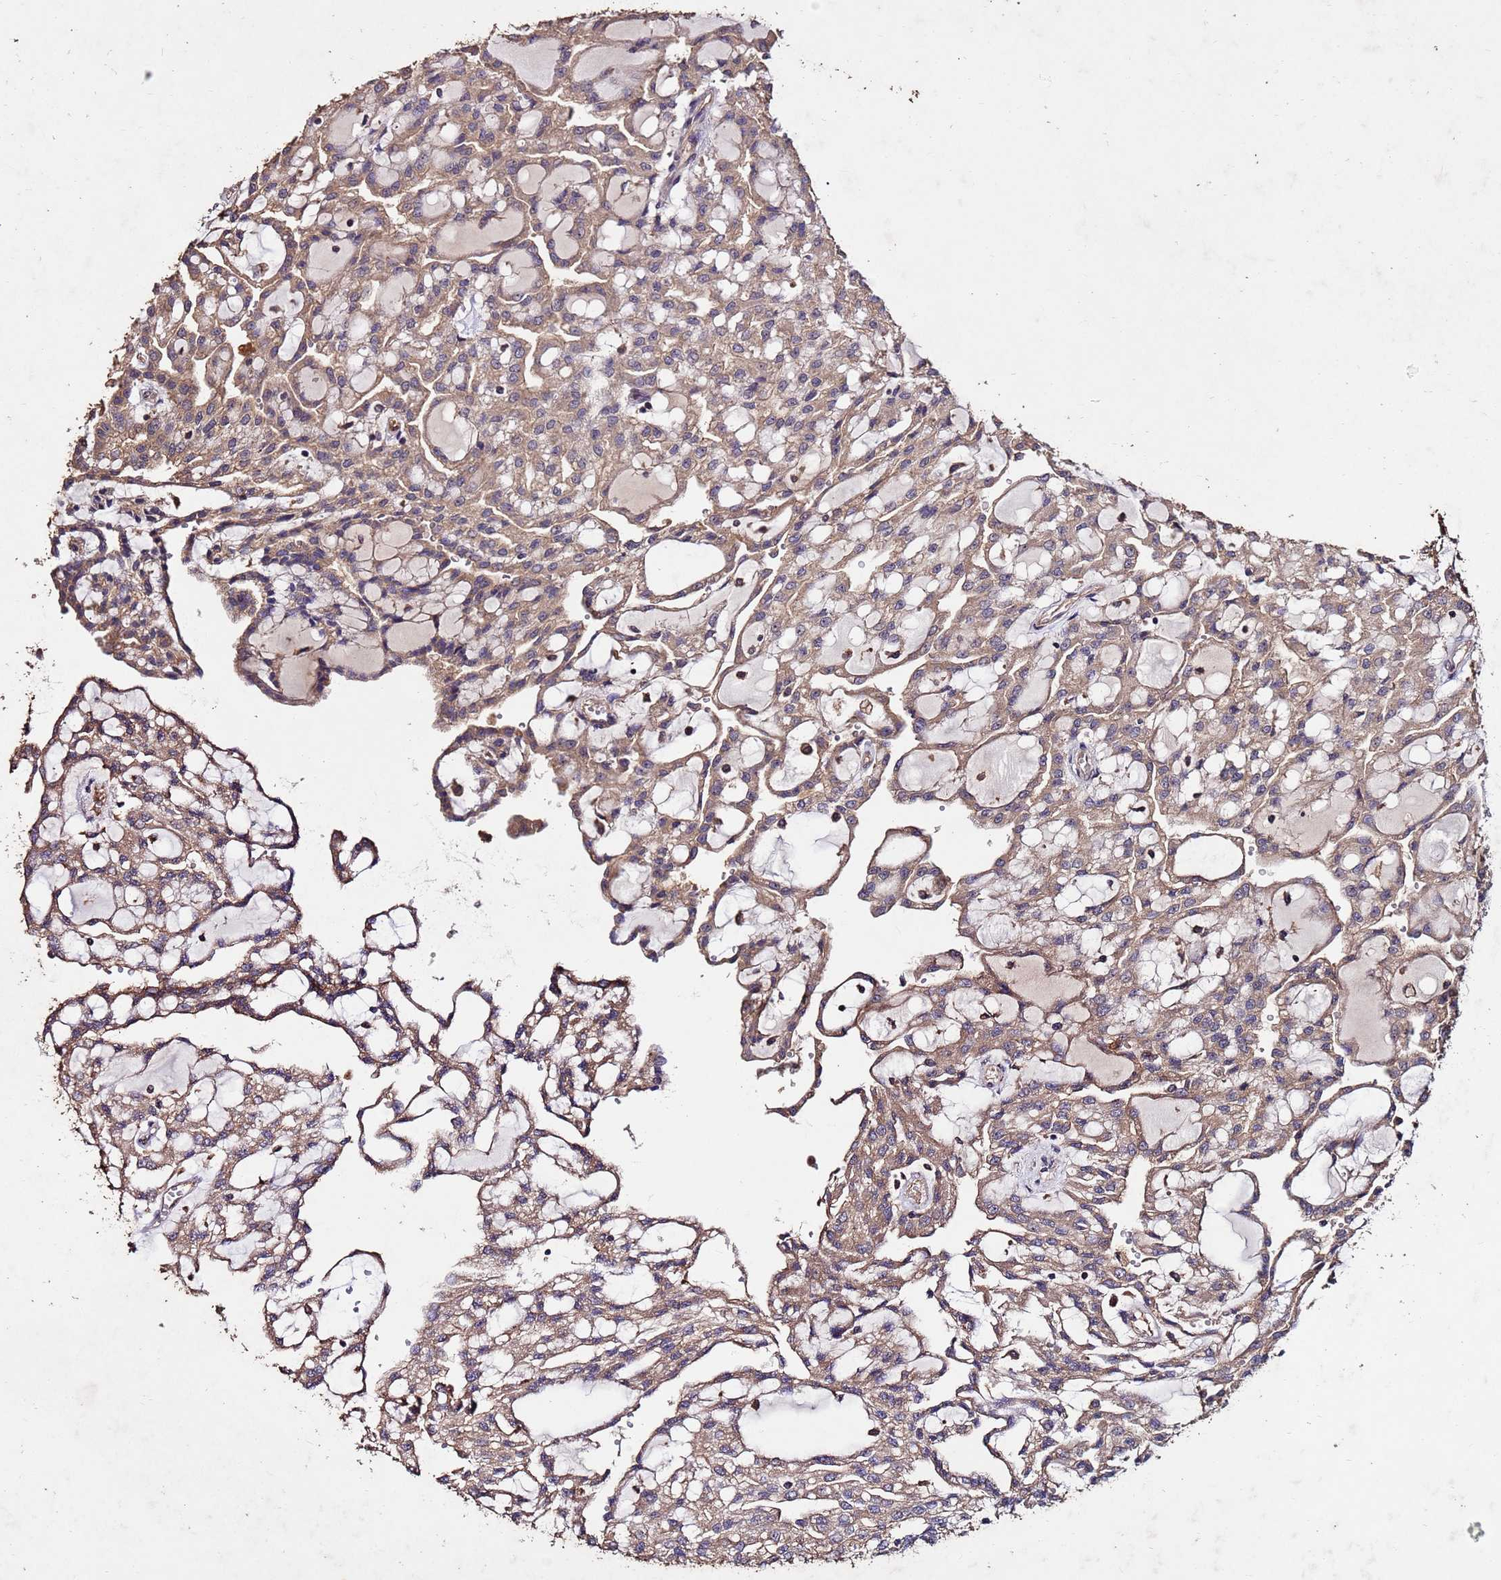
{"staining": {"intensity": "moderate", "quantity": ">75%", "location": "cytoplasmic/membranous"}, "tissue": "renal cancer", "cell_type": "Tumor cells", "image_type": "cancer", "snomed": [{"axis": "morphology", "description": "Adenocarcinoma, NOS"}, {"axis": "topography", "description": "Kidney"}], "caption": "Immunohistochemistry image of human renal cancer stained for a protein (brown), which reveals medium levels of moderate cytoplasmic/membranous expression in approximately >75% of tumor cells.", "gene": "TOR4A", "patient": {"sex": "male", "age": 63}}